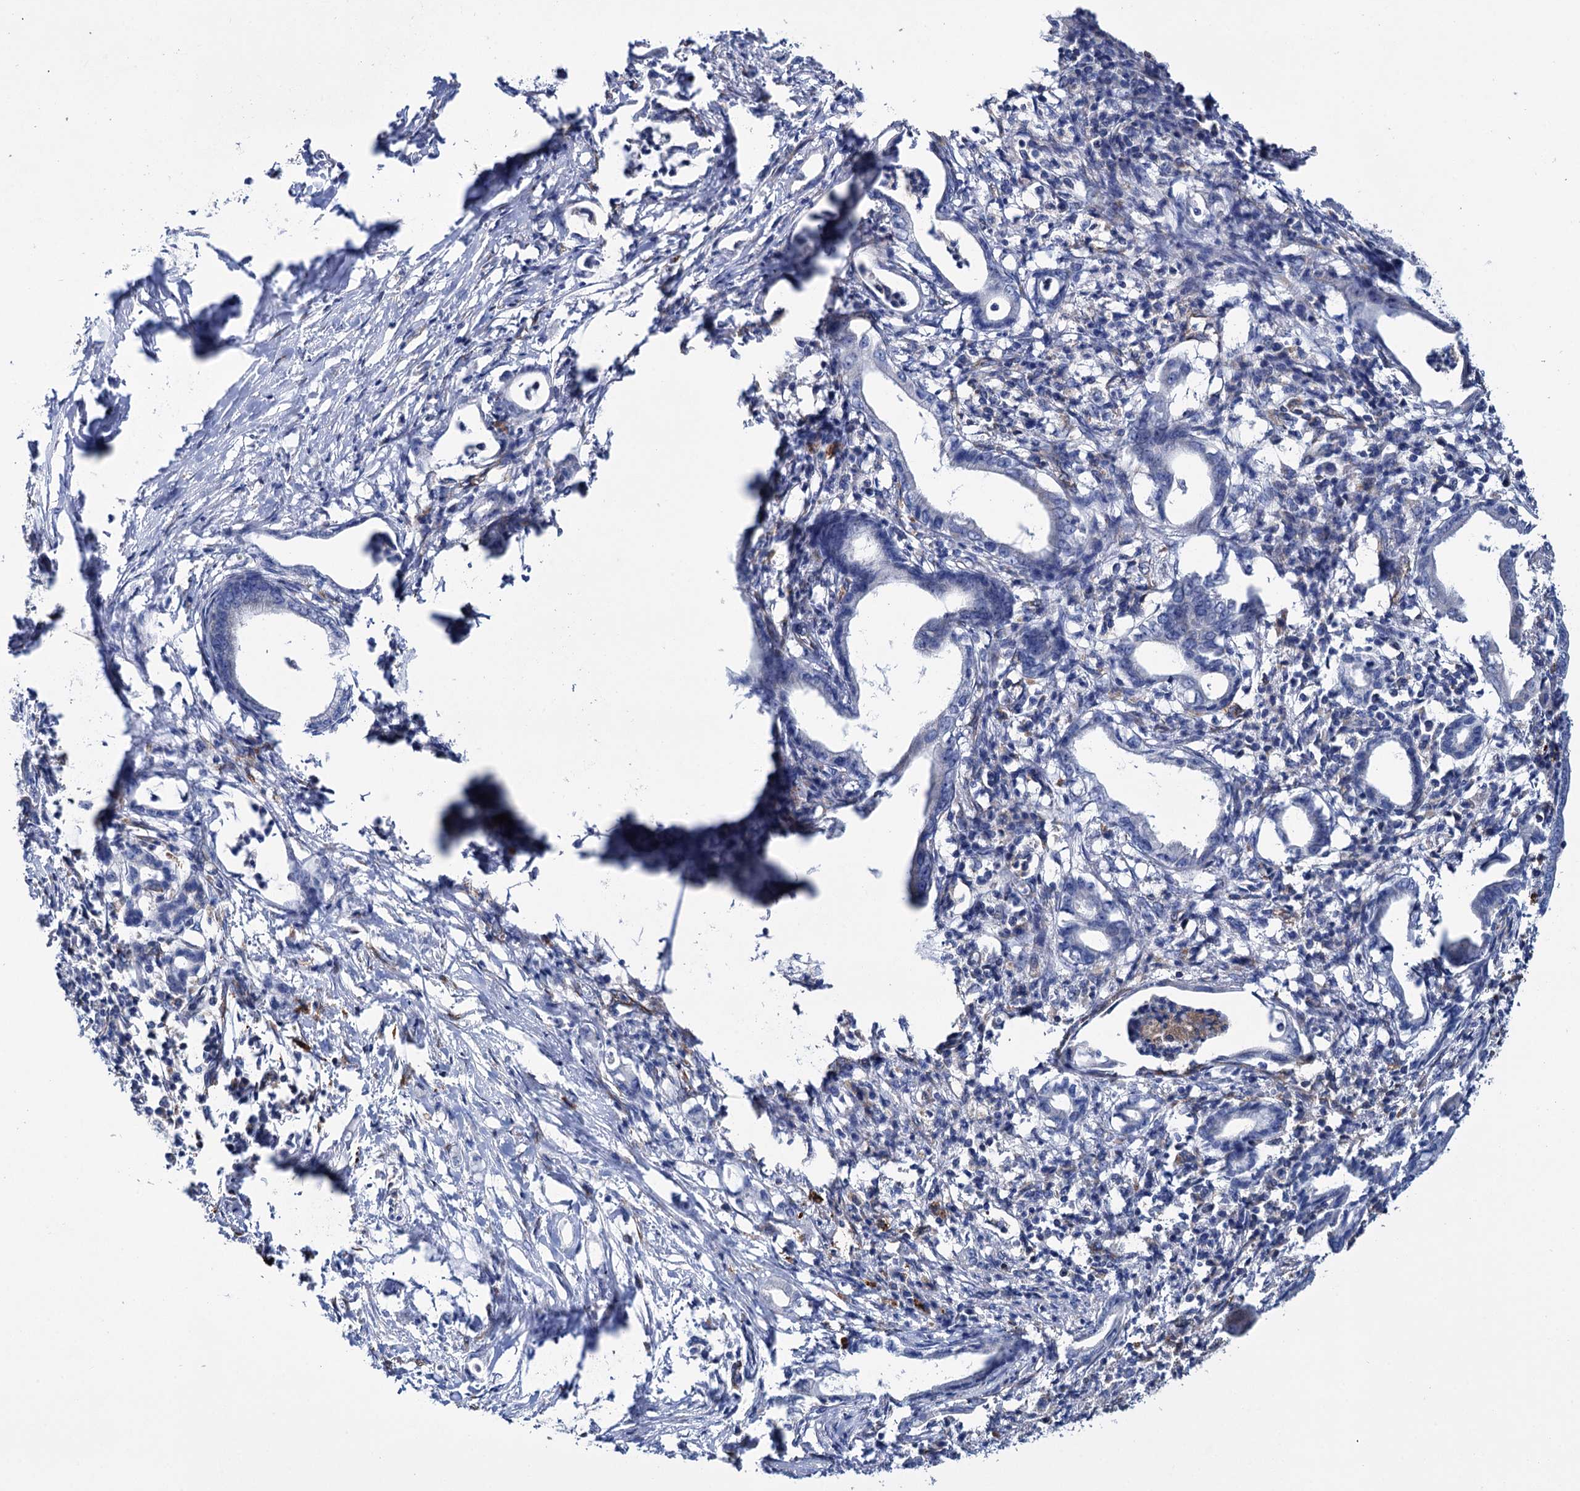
{"staining": {"intensity": "negative", "quantity": "none", "location": "none"}, "tissue": "pancreatic cancer", "cell_type": "Tumor cells", "image_type": "cancer", "snomed": [{"axis": "morphology", "description": "Adenocarcinoma, NOS"}, {"axis": "topography", "description": "Pancreas"}], "caption": "Pancreatic cancer (adenocarcinoma) stained for a protein using immunohistochemistry (IHC) displays no expression tumor cells.", "gene": "SCPEP1", "patient": {"sex": "female", "age": 55}}